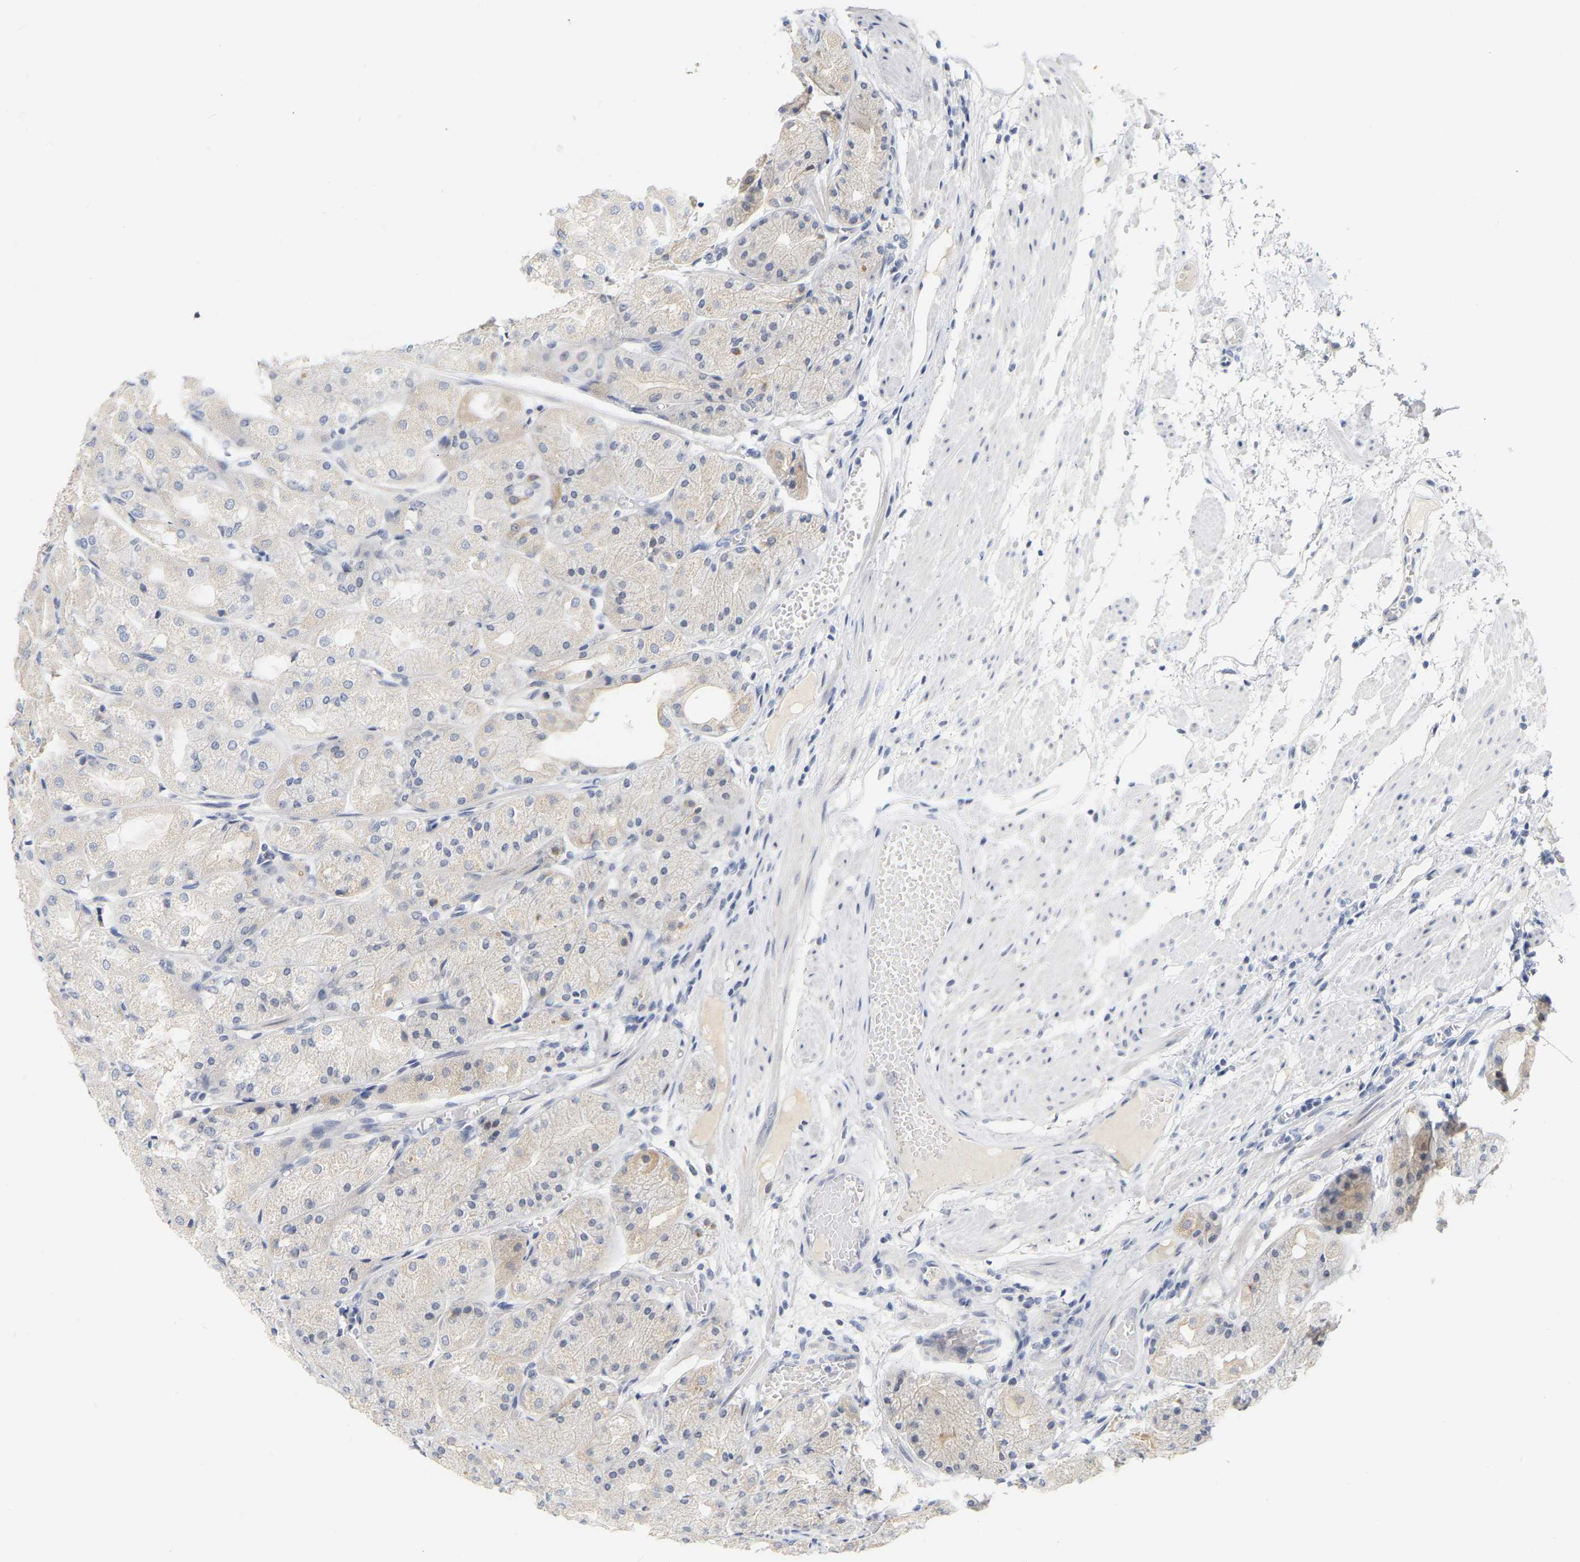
{"staining": {"intensity": "negative", "quantity": "none", "location": "none"}, "tissue": "stomach", "cell_type": "Glandular cells", "image_type": "normal", "snomed": [{"axis": "morphology", "description": "Normal tissue, NOS"}, {"axis": "topography", "description": "Stomach, upper"}], "caption": "Immunohistochemical staining of unremarkable stomach reveals no significant staining in glandular cells. The staining is performed using DAB (3,3'-diaminobenzidine) brown chromogen with nuclei counter-stained in using hematoxylin.", "gene": "KRT76", "patient": {"sex": "male", "age": 72}}